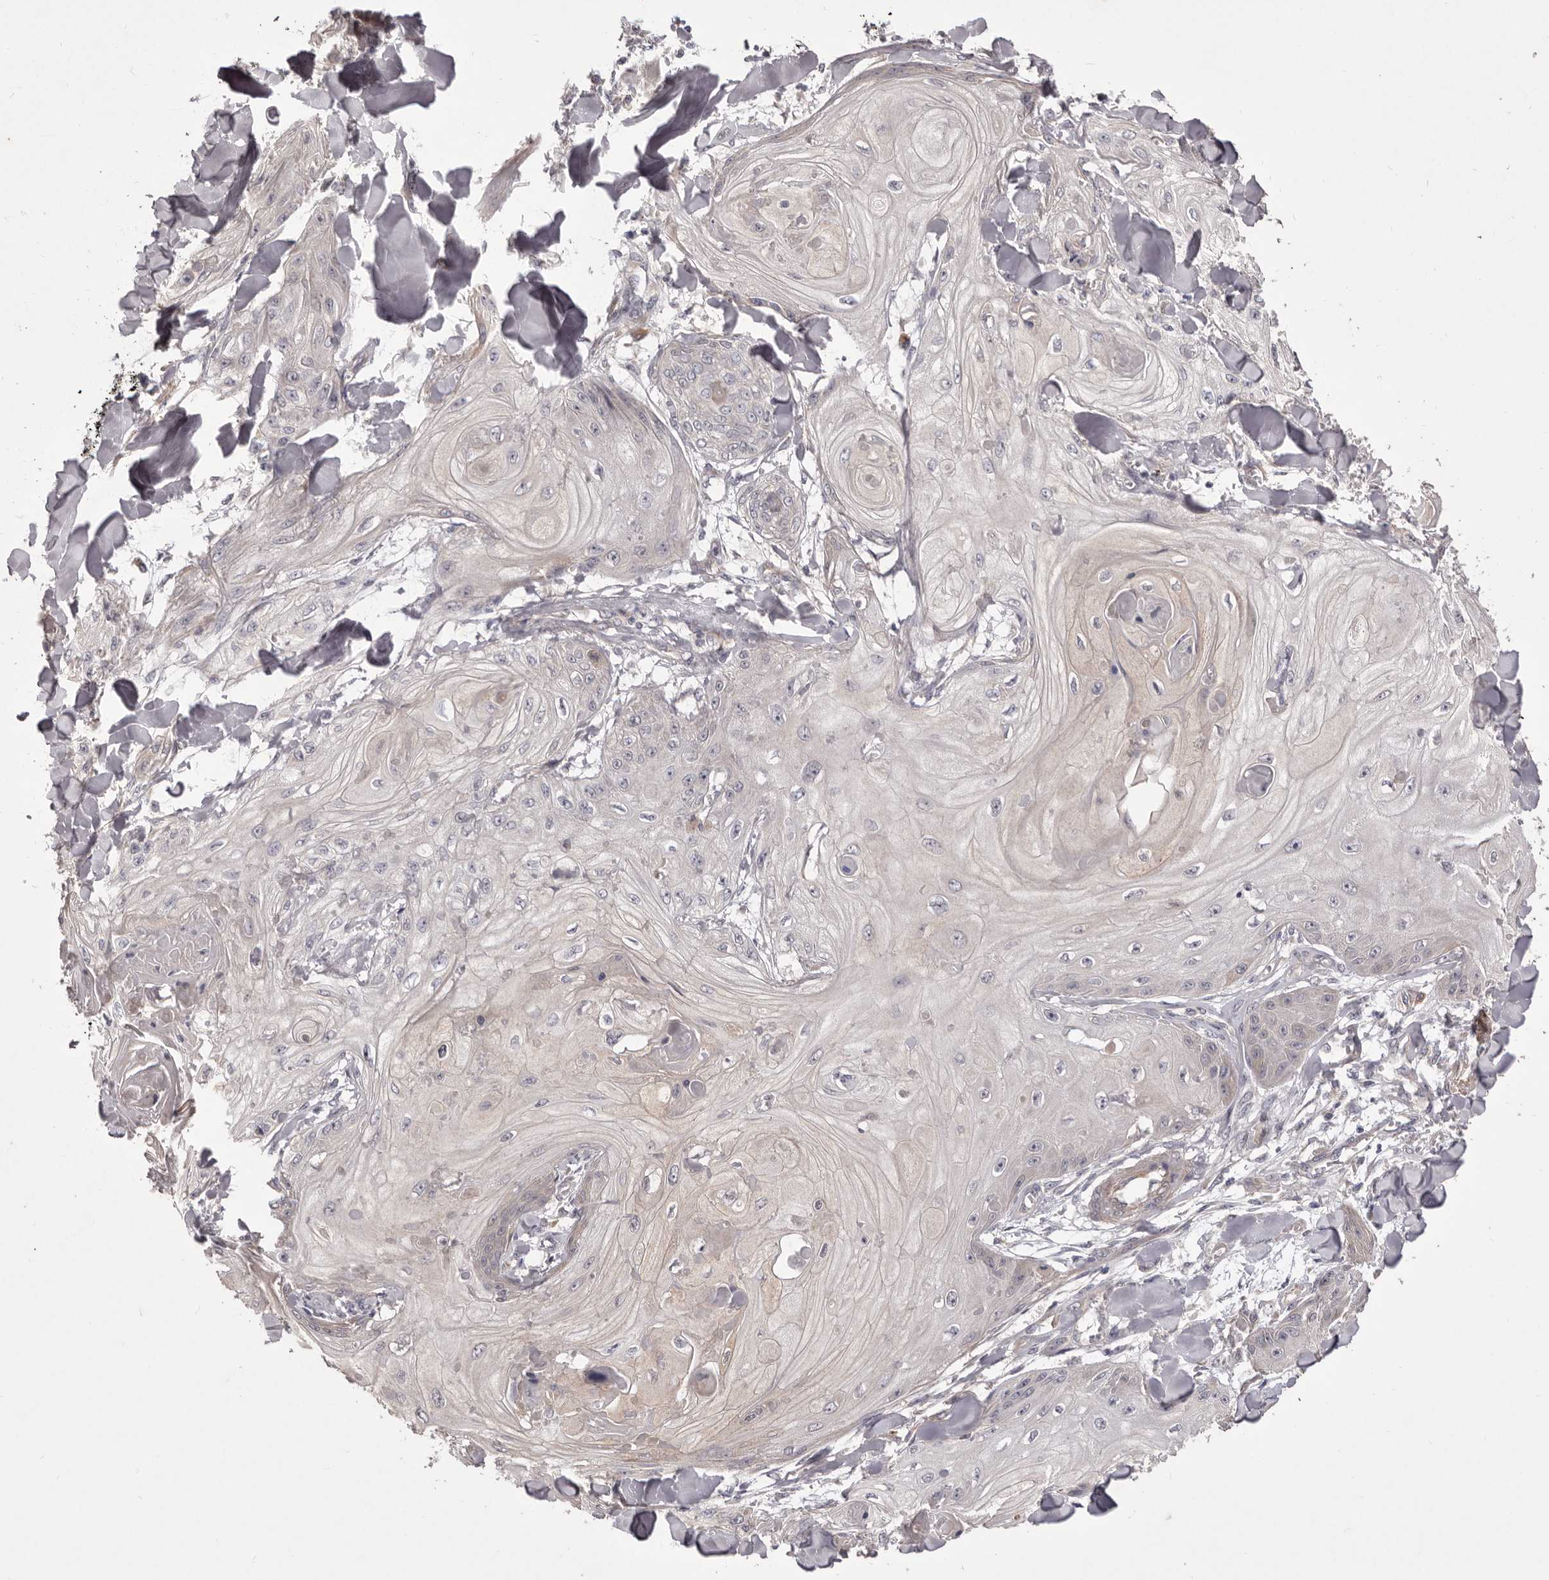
{"staining": {"intensity": "negative", "quantity": "none", "location": "none"}, "tissue": "skin cancer", "cell_type": "Tumor cells", "image_type": "cancer", "snomed": [{"axis": "morphology", "description": "Squamous cell carcinoma, NOS"}, {"axis": "topography", "description": "Skin"}], "caption": "A high-resolution histopathology image shows immunohistochemistry (IHC) staining of skin cancer (squamous cell carcinoma), which demonstrates no significant positivity in tumor cells. (DAB immunohistochemistry (IHC) with hematoxylin counter stain).", "gene": "PNRC1", "patient": {"sex": "male", "age": 74}}